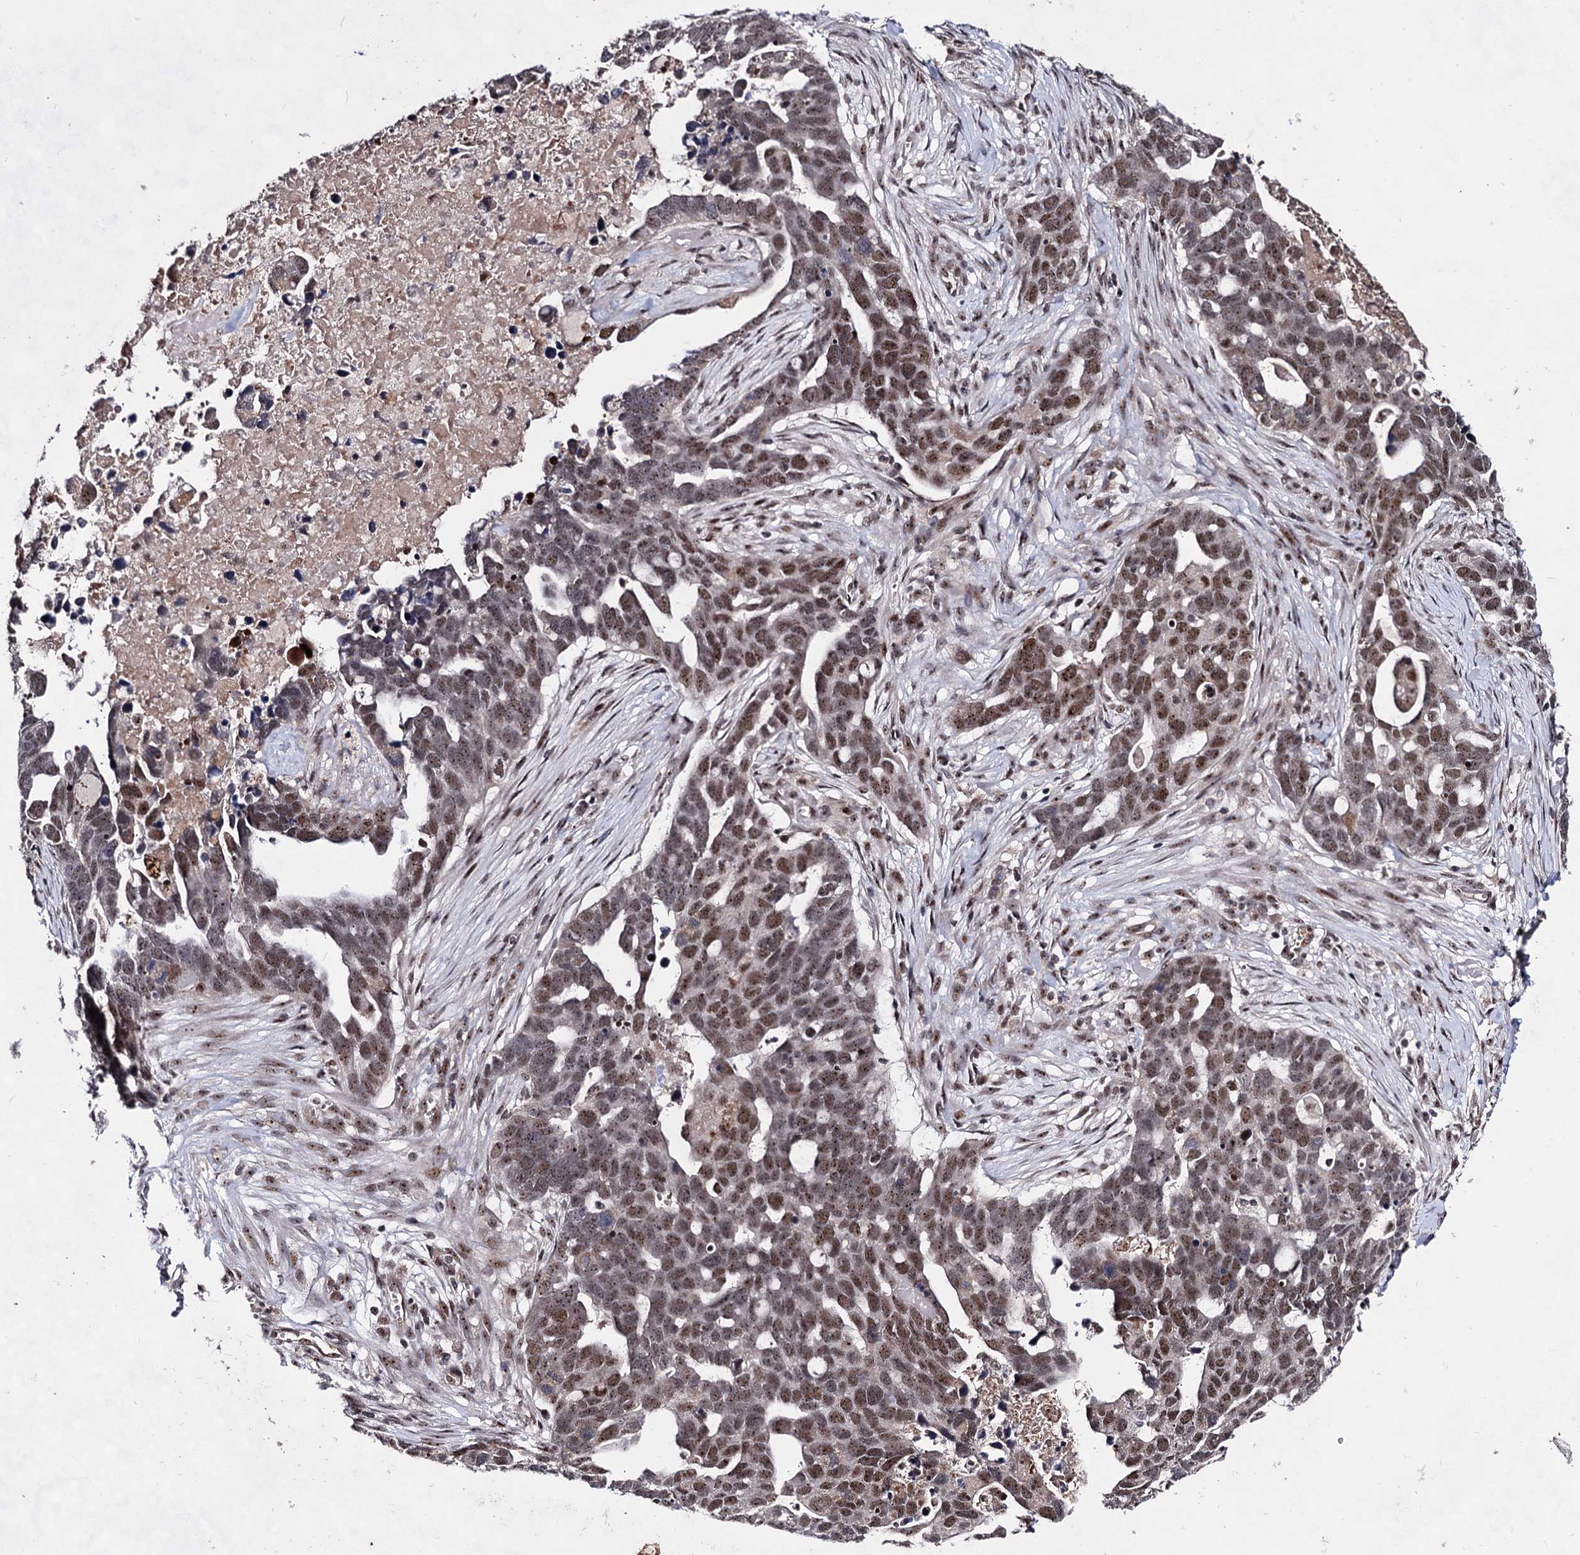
{"staining": {"intensity": "moderate", "quantity": ">75%", "location": "nuclear"}, "tissue": "ovarian cancer", "cell_type": "Tumor cells", "image_type": "cancer", "snomed": [{"axis": "morphology", "description": "Cystadenocarcinoma, serous, NOS"}, {"axis": "topography", "description": "Ovary"}], "caption": "This image exhibits IHC staining of ovarian cancer (serous cystadenocarcinoma), with medium moderate nuclear staining in about >75% of tumor cells.", "gene": "EXOSC10", "patient": {"sex": "female", "age": 54}}